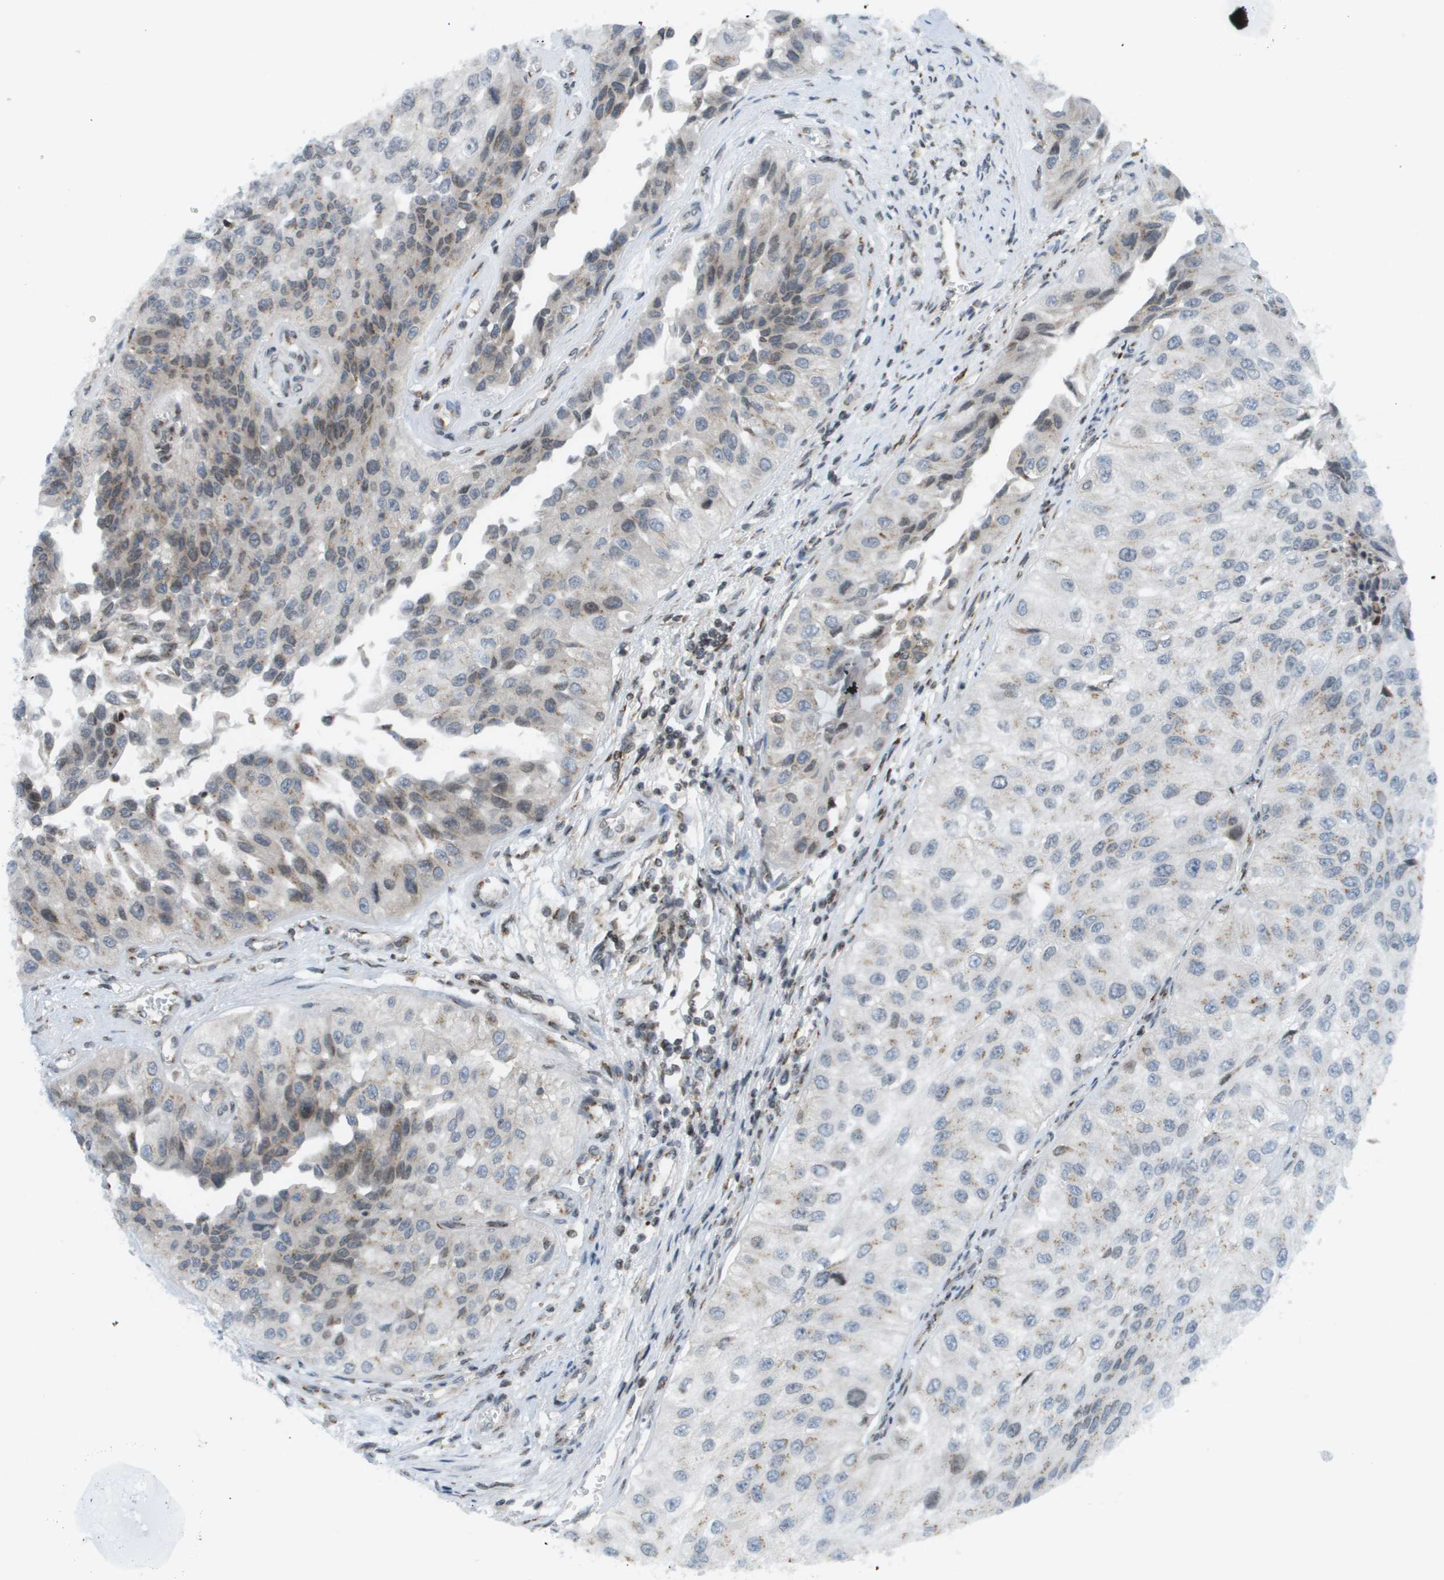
{"staining": {"intensity": "weak", "quantity": "25%-75%", "location": "cytoplasmic/membranous"}, "tissue": "urothelial cancer", "cell_type": "Tumor cells", "image_type": "cancer", "snomed": [{"axis": "morphology", "description": "Urothelial carcinoma, High grade"}, {"axis": "topography", "description": "Kidney"}, {"axis": "topography", "description": "Urinary bladder"}], "caption": "Human urothelial cancer stained with a brown dye shows weak cytoplasmic/membranous positive positivity in about 25%-75% of tumor cells.", "gene": "EVC", "patient": {"sex": "male", "age": 77}}